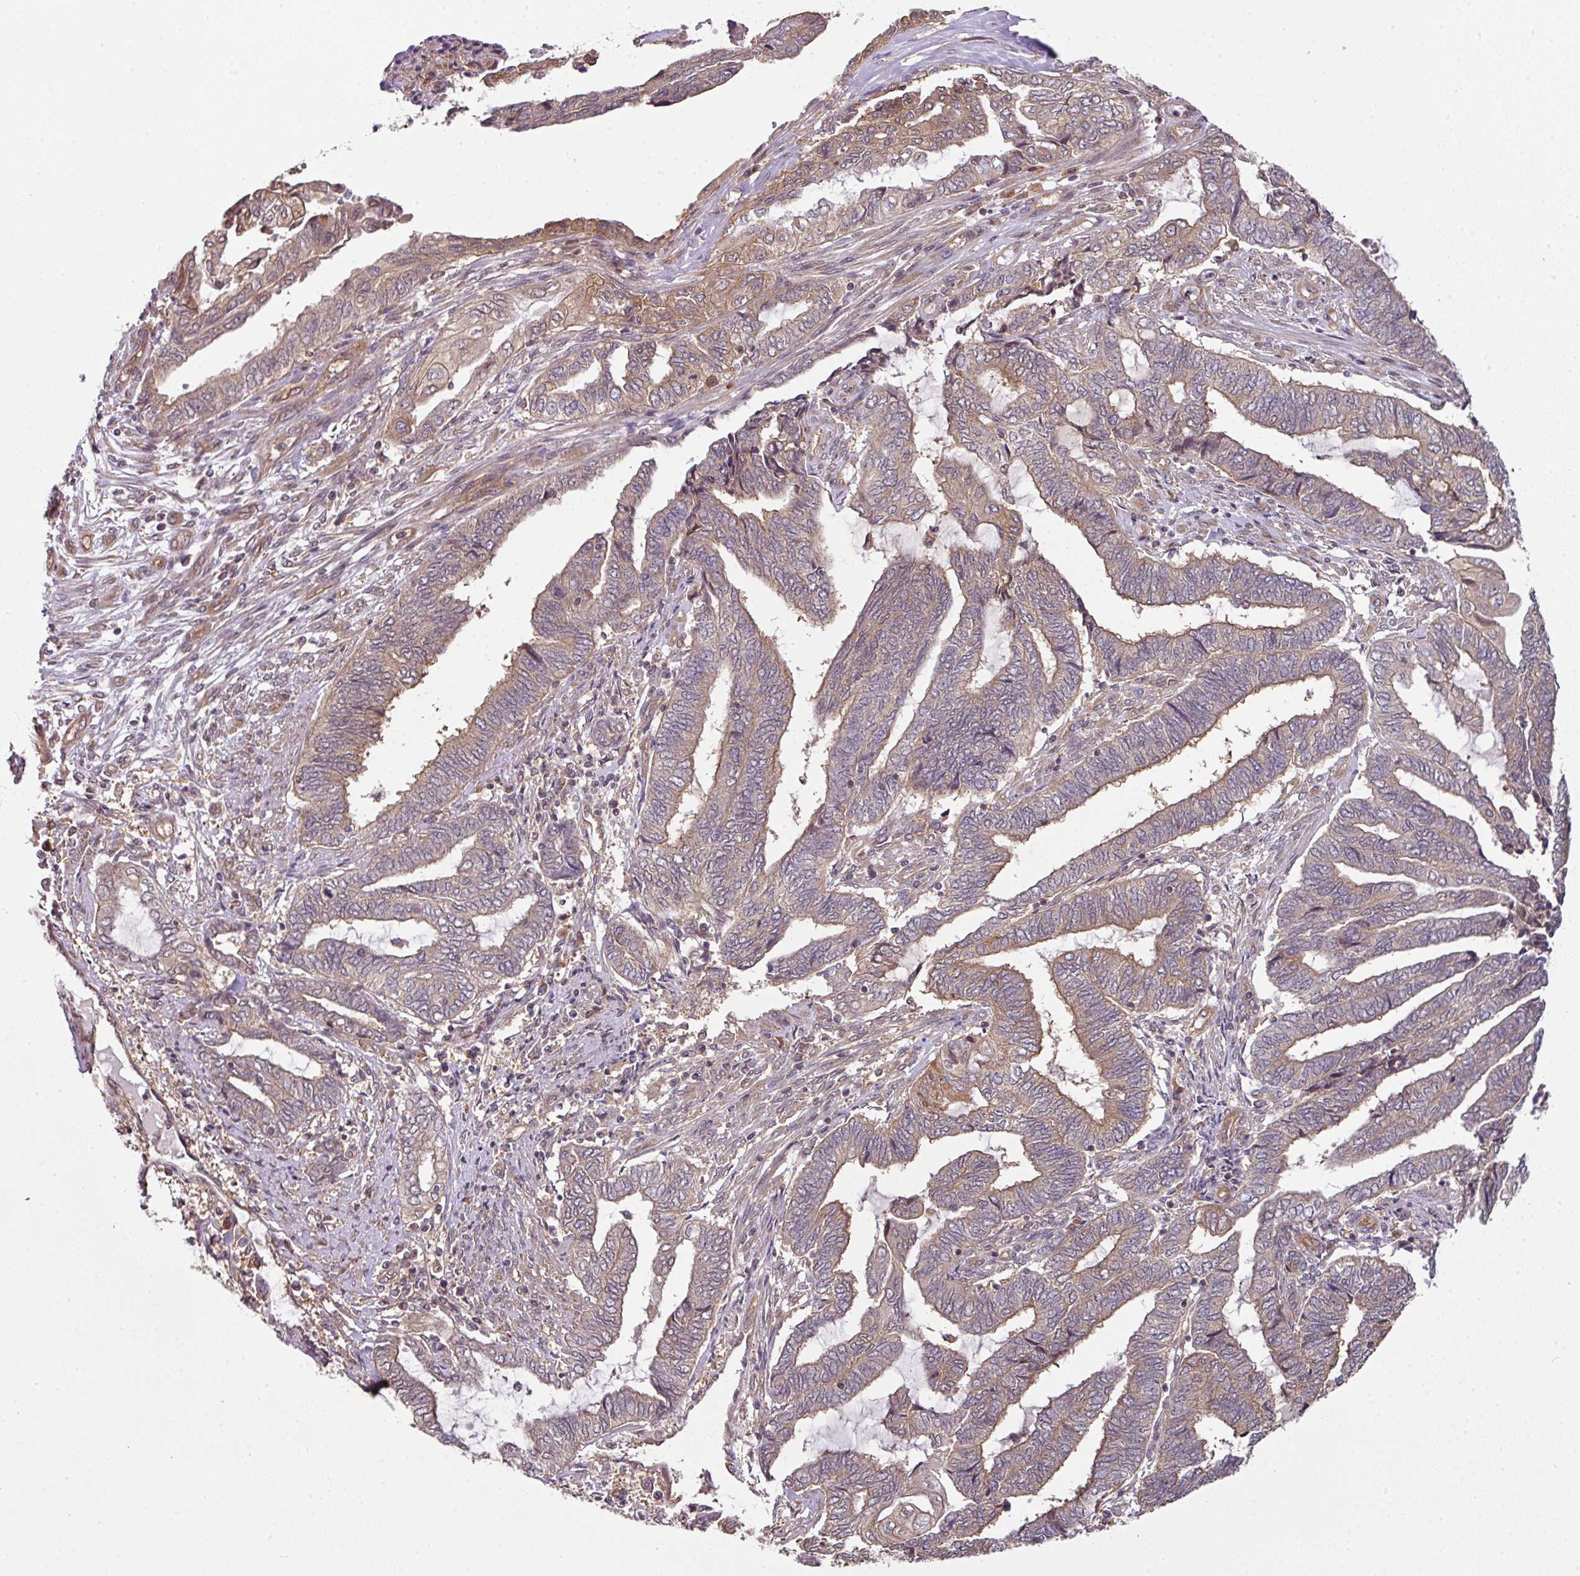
{"staining": {"intensity": "weak", "quantity": ">75%", "location": "cytoplasmic/membranous"}, "tissue": "endometrial cancer", "cell_type": "Tumor cells", "image_type": "cancer", "snomed": [{"axis": "morphology", "description": "Adenocarcinoma, NOS"}, {"axis": "topography", "description": "Uterus"}, {"axis": "topography", "description": "Endometrium"}], "caption": "Immunohistochemical staining of endometrial adenocarcinoma reveals low levels of weak cytoplasmic/membranous protein positivity in about >75% of tumor cells. (Brightfield microscopy of DAB IHC at high magnification).", "gene": "ANKRD18A", "patient": {"sex": "female", "age": 70}}